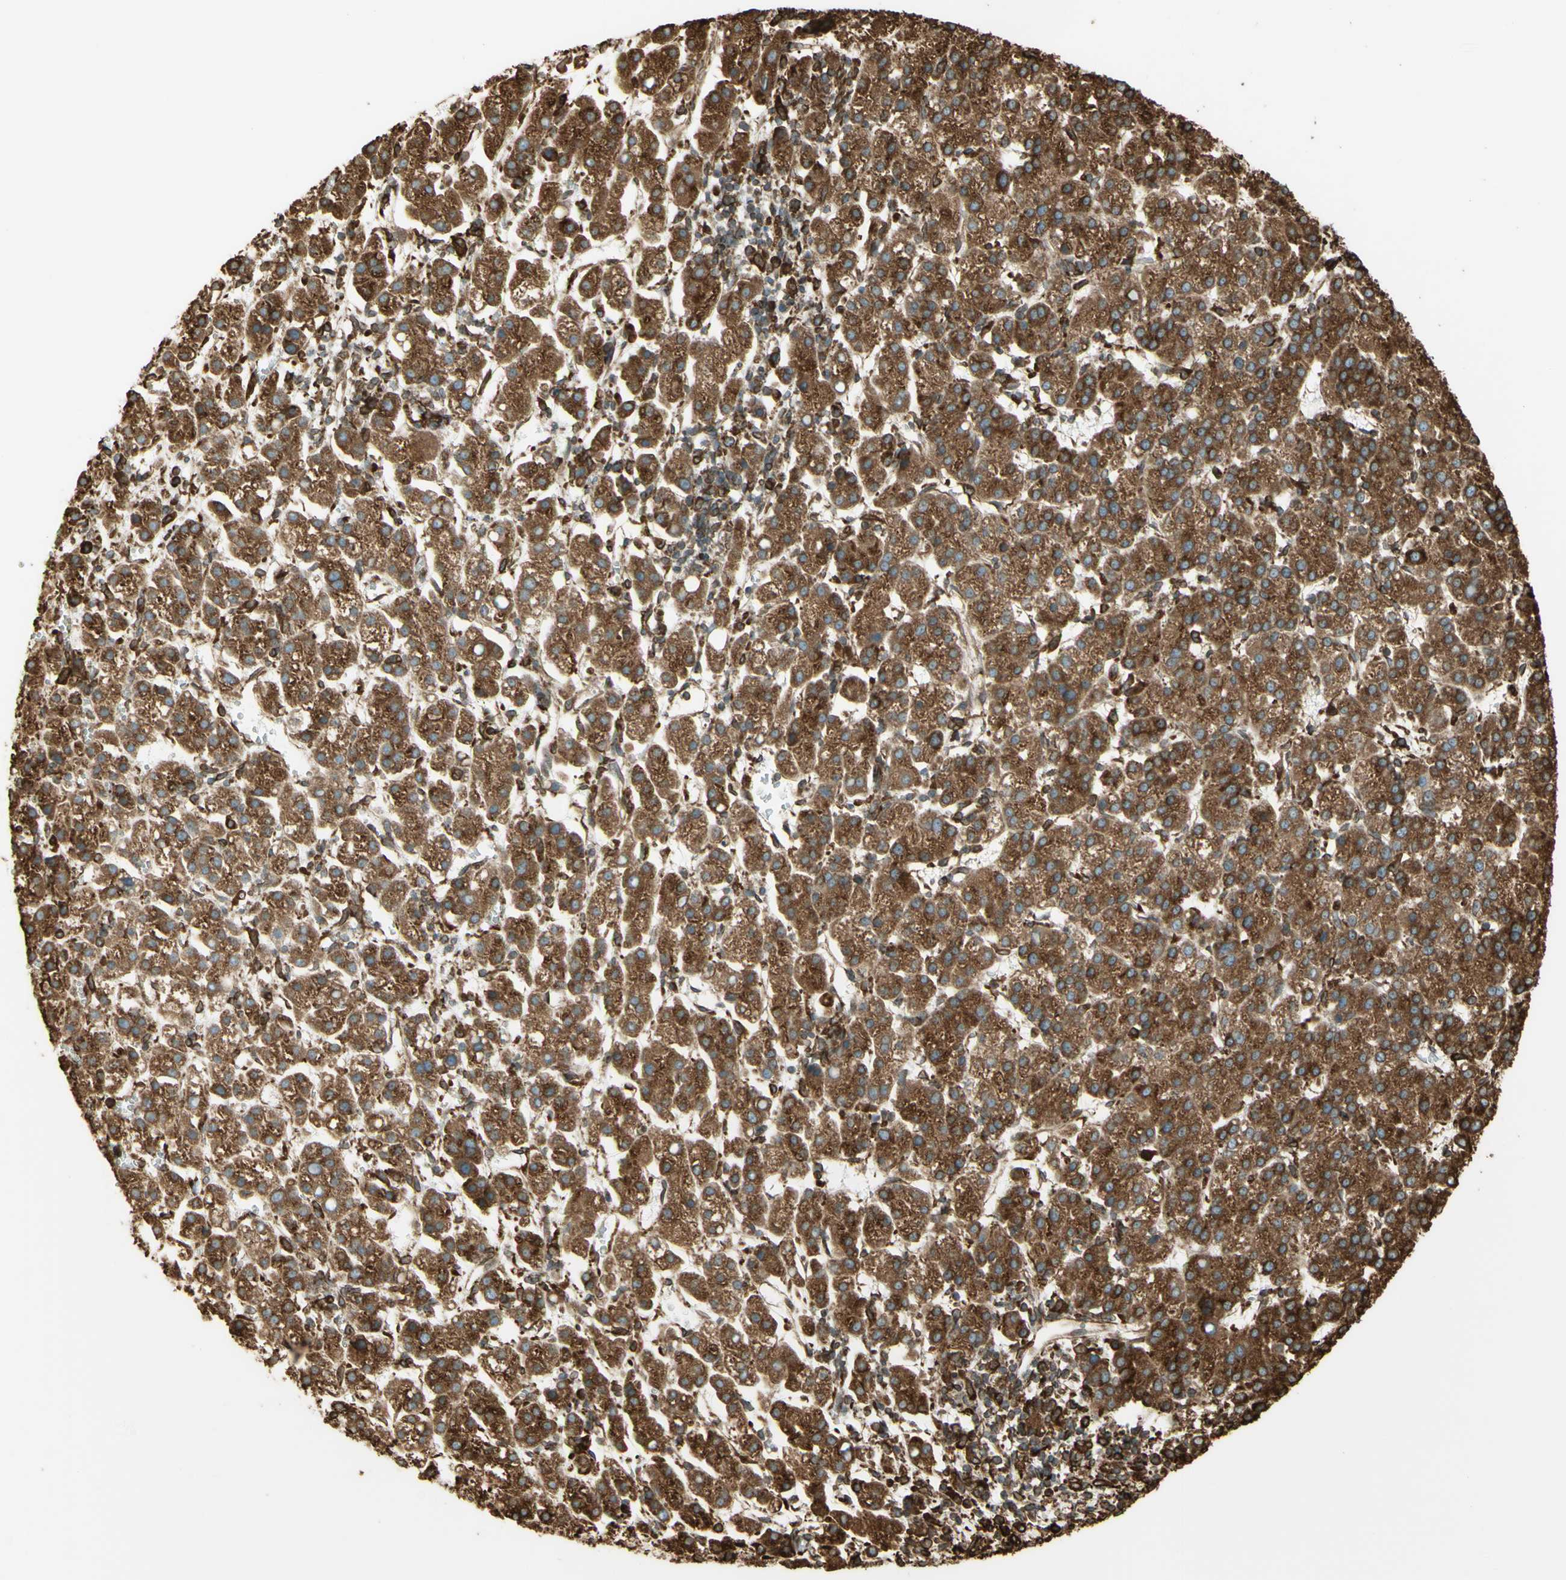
{"staining": {"intensity": "moderate", "quantity": ">75%", "location": "cytoplasmic/membranous"}, "tissue": "liver cancer", "cell_type": "Tumor cells", "image_type": "cancer", "snomed": [{"axis": "morphology", "description": "Carcinoma, Hepatocellular, NOS"}, {"axis": "topography", "description": "Liver"}], "caption": "A photomicrograph showing moderate cytoplasmic/membranous staining in approximately >75% of tumor cells in liver hepatocellular carcinoma, as visualized by brown immunohistochemical staining.", "gene": "CANX", "patient": {"sex": "female", "age": 58}}